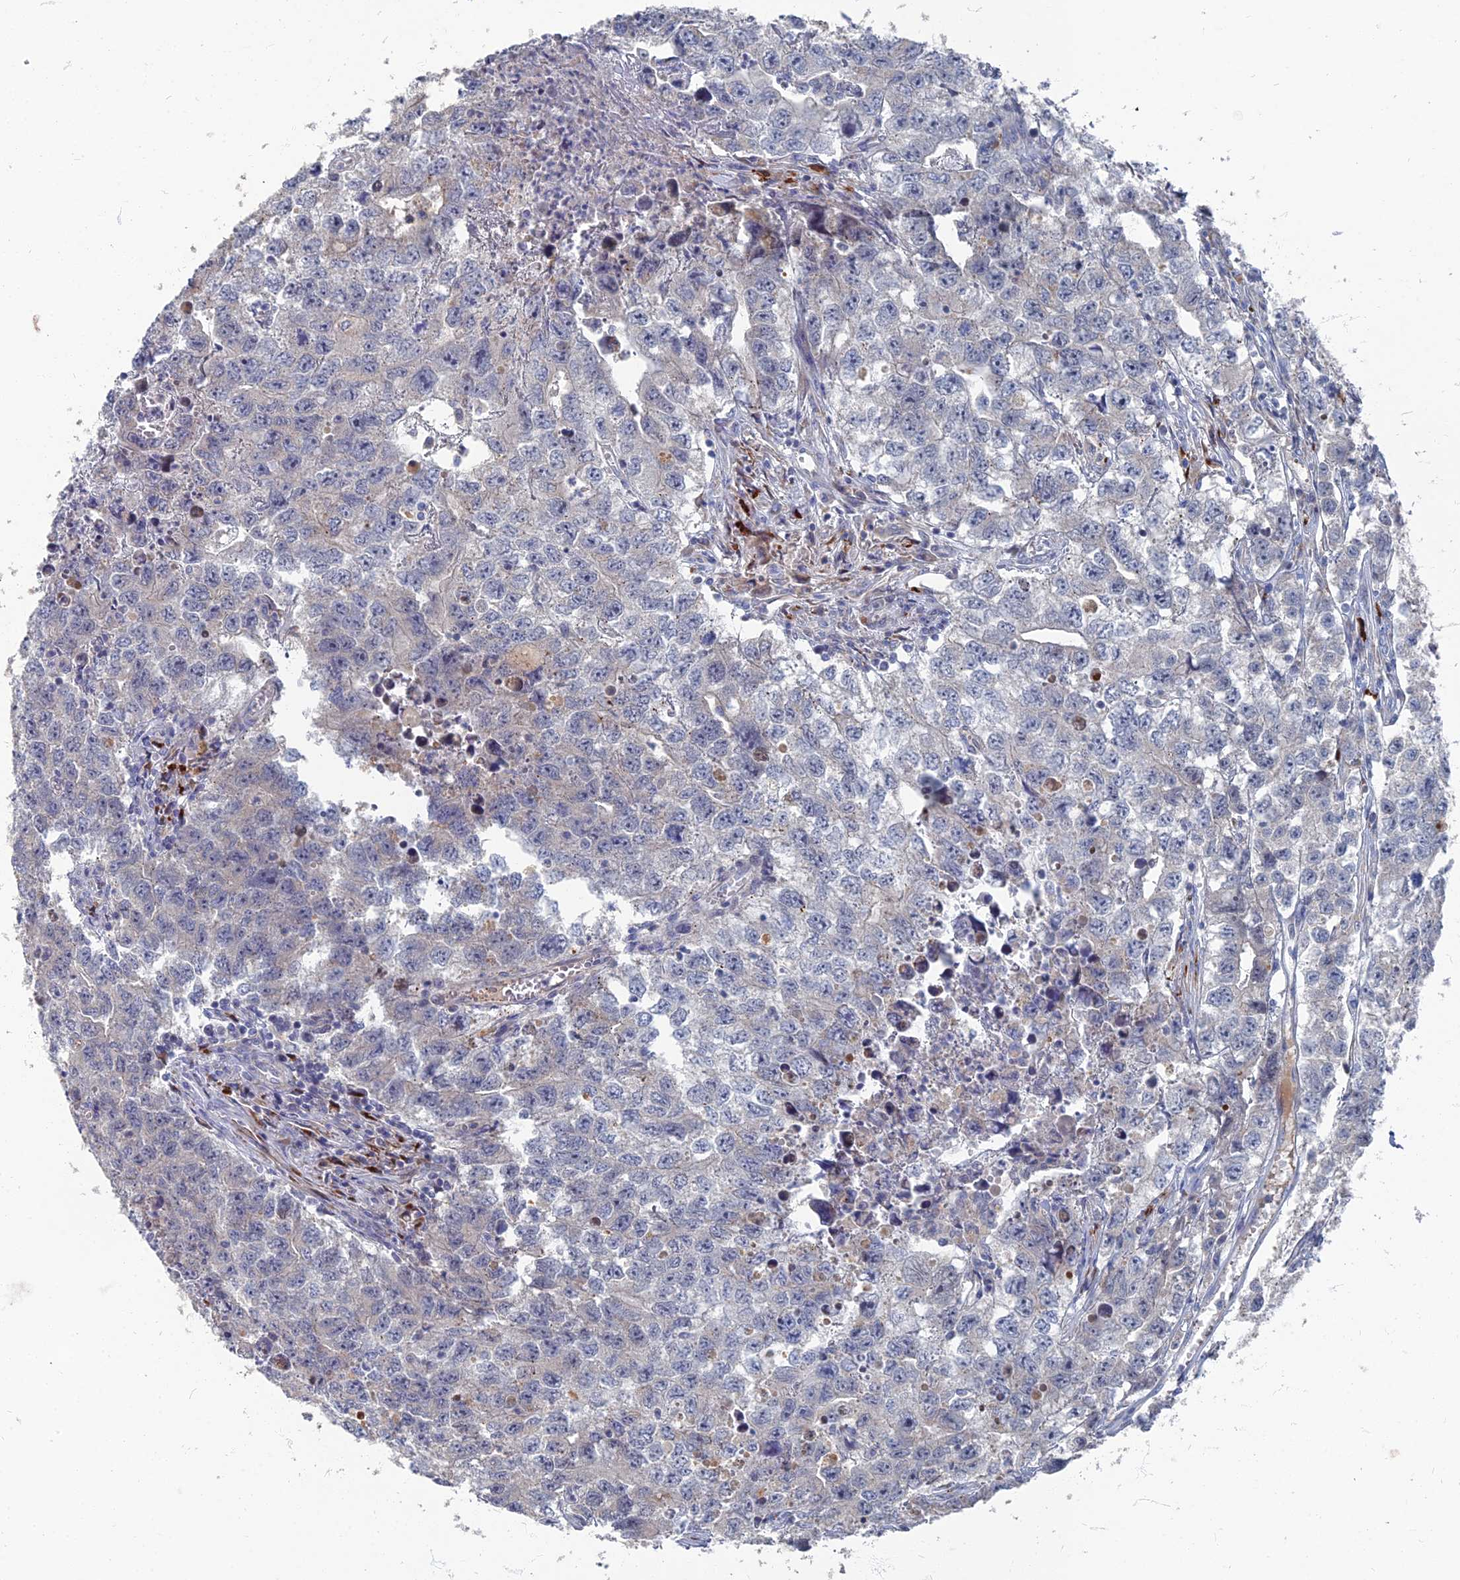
{"staining": {"intensity": "negative", "quantity": "none", "location": "none"}, "tissue": "testis cancer", "cell_type": "Tumor cells", "image_type": "cancer", "snomed": [{"axis": "morphology", "description": "Seminoma, NOS"}, {"axis": "morphology", "description": "Carcinoma, Embryonal, NOS"}, {"axis": "topography", "description": "Testis"}], "caption": "Embryonal carcinoma (testis) was stained to show a protein in brown. There is no significant expression in tumor cells.", "gene": "TMEM128", "patient": {"sex": "male", "age": 43}}